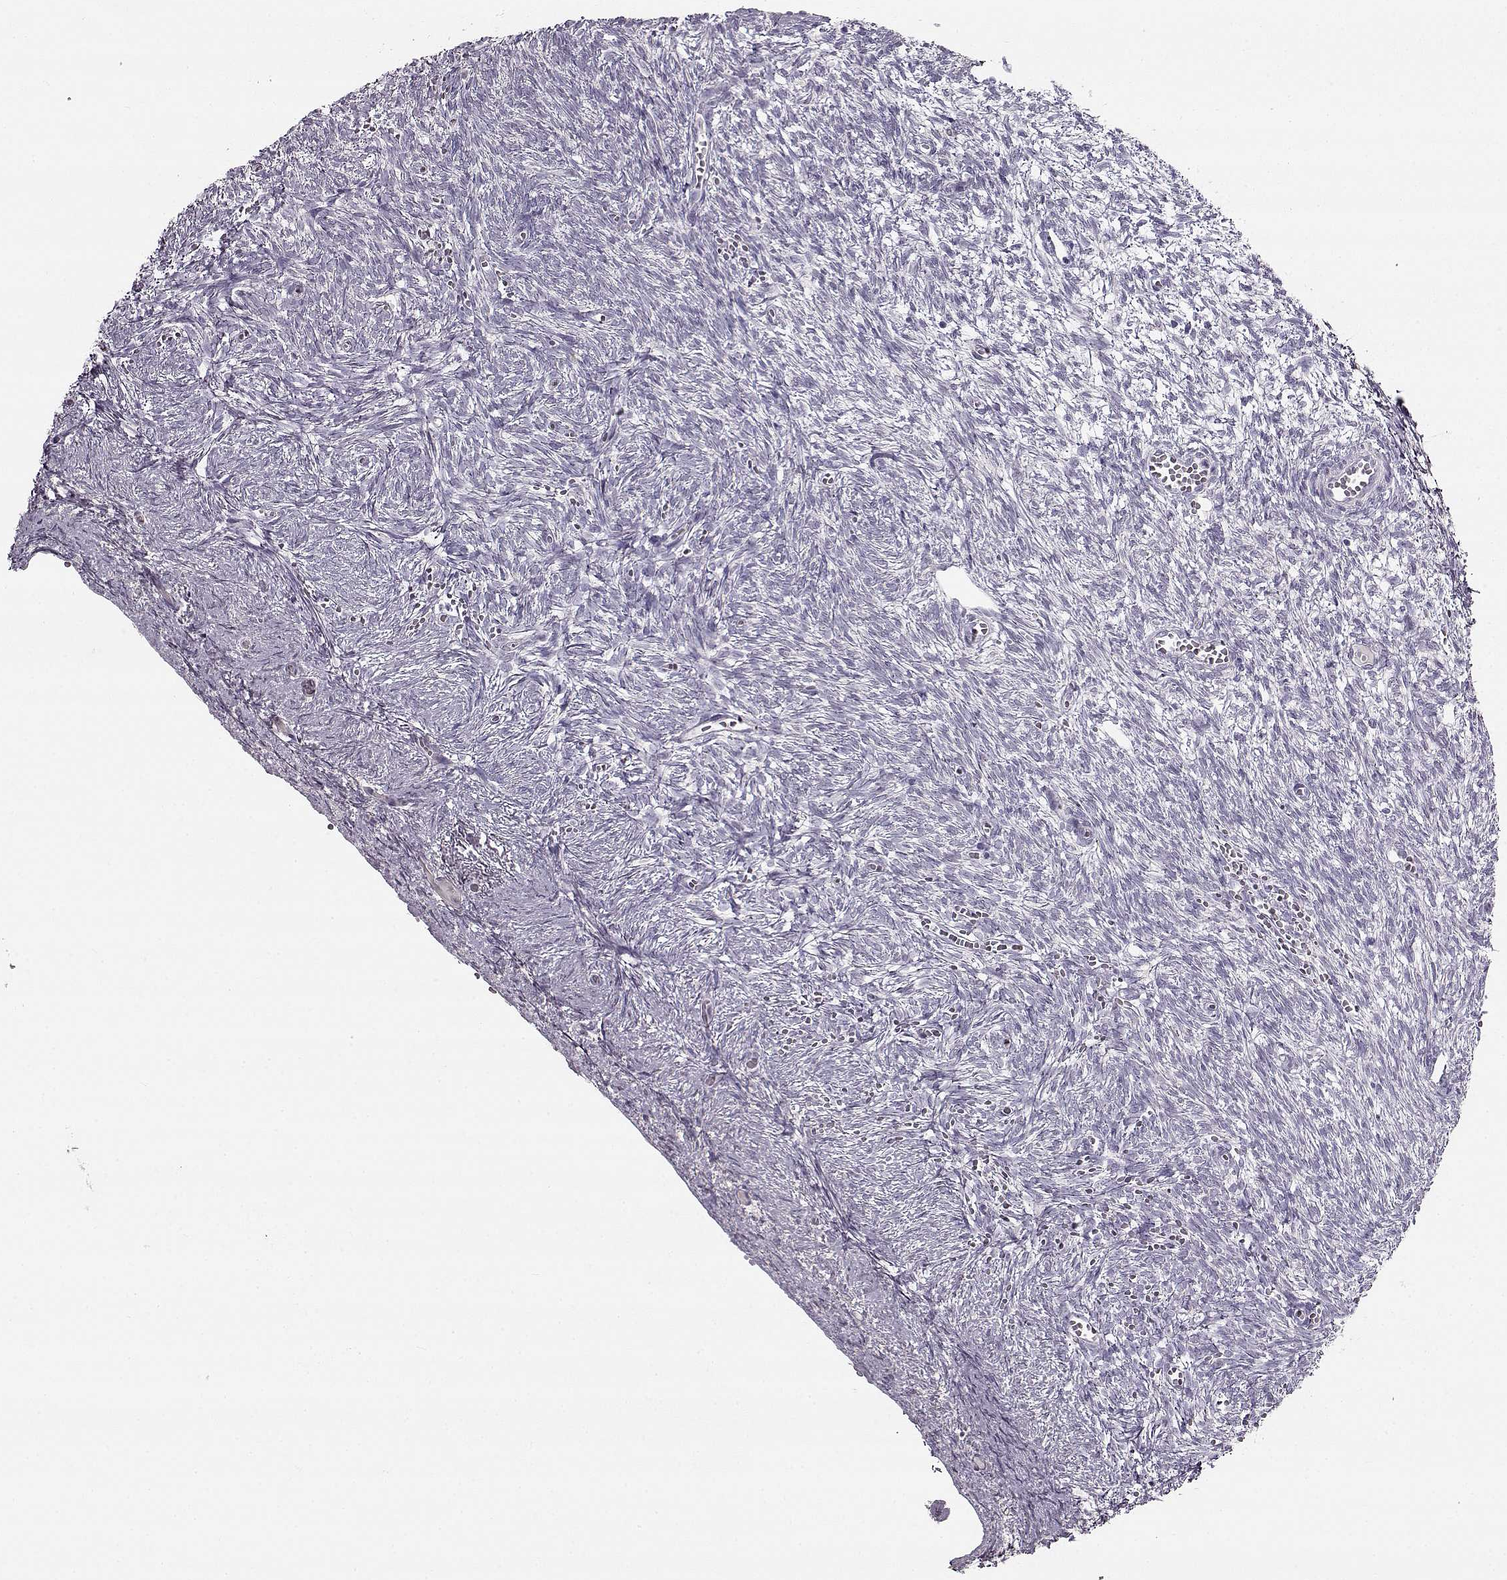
{"staining": {"intensity": "moderate", "quantity": "<25%", "location": "cytoplasmic/membranous"}, "tissue": "ovary", "cell_type": "Follicle cells", "image_type": "normal", "snomed": [{"axis": "morphology", "description": "Normal tissue, NOS"}, {"axis": "topography", "description": "Ovary"}], "caption": "Ovary stained for a protein displays moderate cytoplasmic/membranous positivity in follicle cells. (Brightfield microscopy of DAB IHC at high magnification).", "gene": "MAP6D1", "patient": {"sex": "female", "age": 43}}